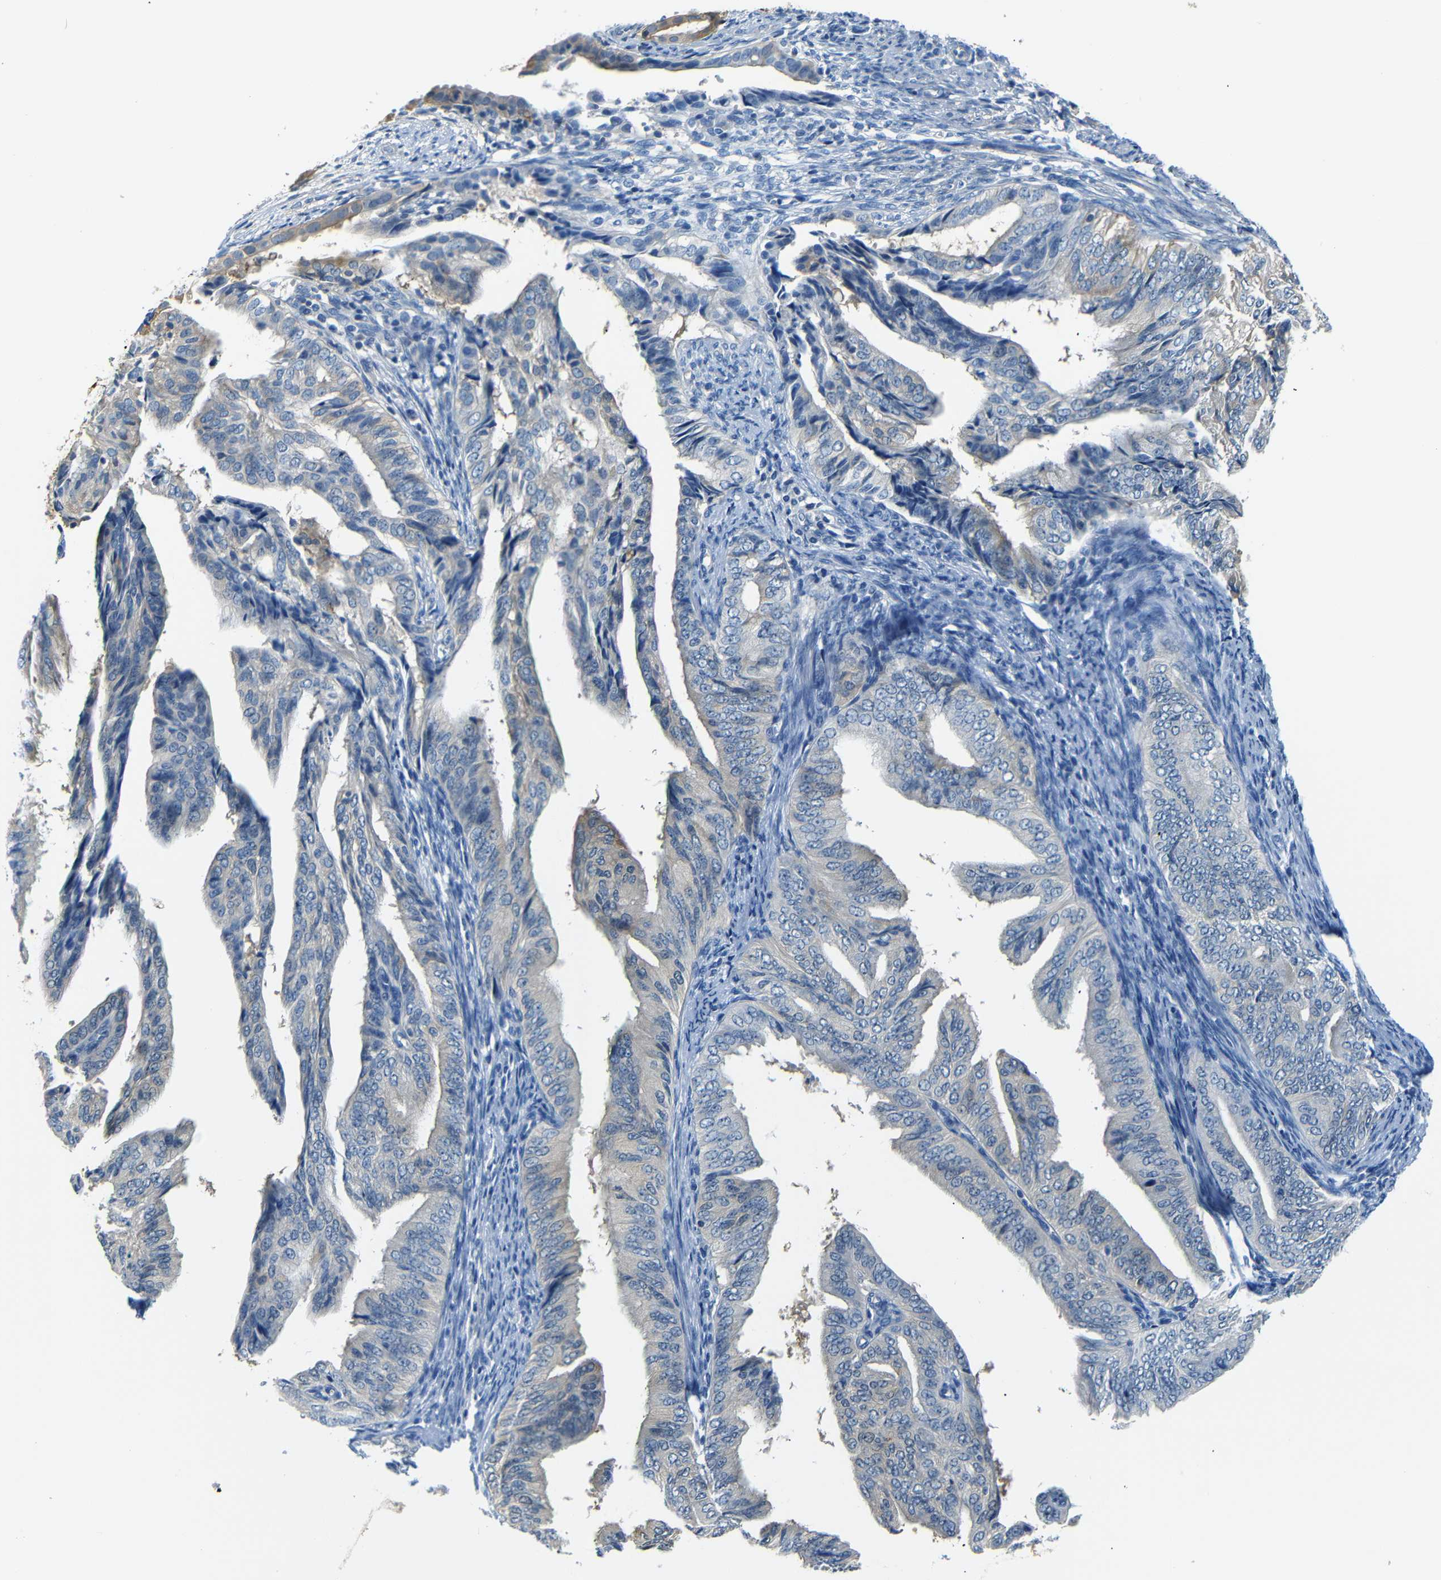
{"staining": {"intensity": "weak", "quantity": "<25%", "location": "cytoplasmic/membranous"}, "tissue": "endometrial cancer", "cell_type": "Tumor cells", "image_type": "cancer", "snomed": [{"axis": "morphology", "description": "Adenocarcinoma, NOS"}, {"axis": "topography", "description": "Endometrium"}], "caption": "A high-resolution histopathology image shows immunohistochemistry staining of adenocarcinoma (endometrial), which reveals no significant expression in tumor cells. The staining is performed using DAB (3,3'-diaminobenzidine) brown chromogen with nuclei counter-stained in using hematoxylin.", "gene": "SFN", "patient": {"sex": "female", "age": 58}}